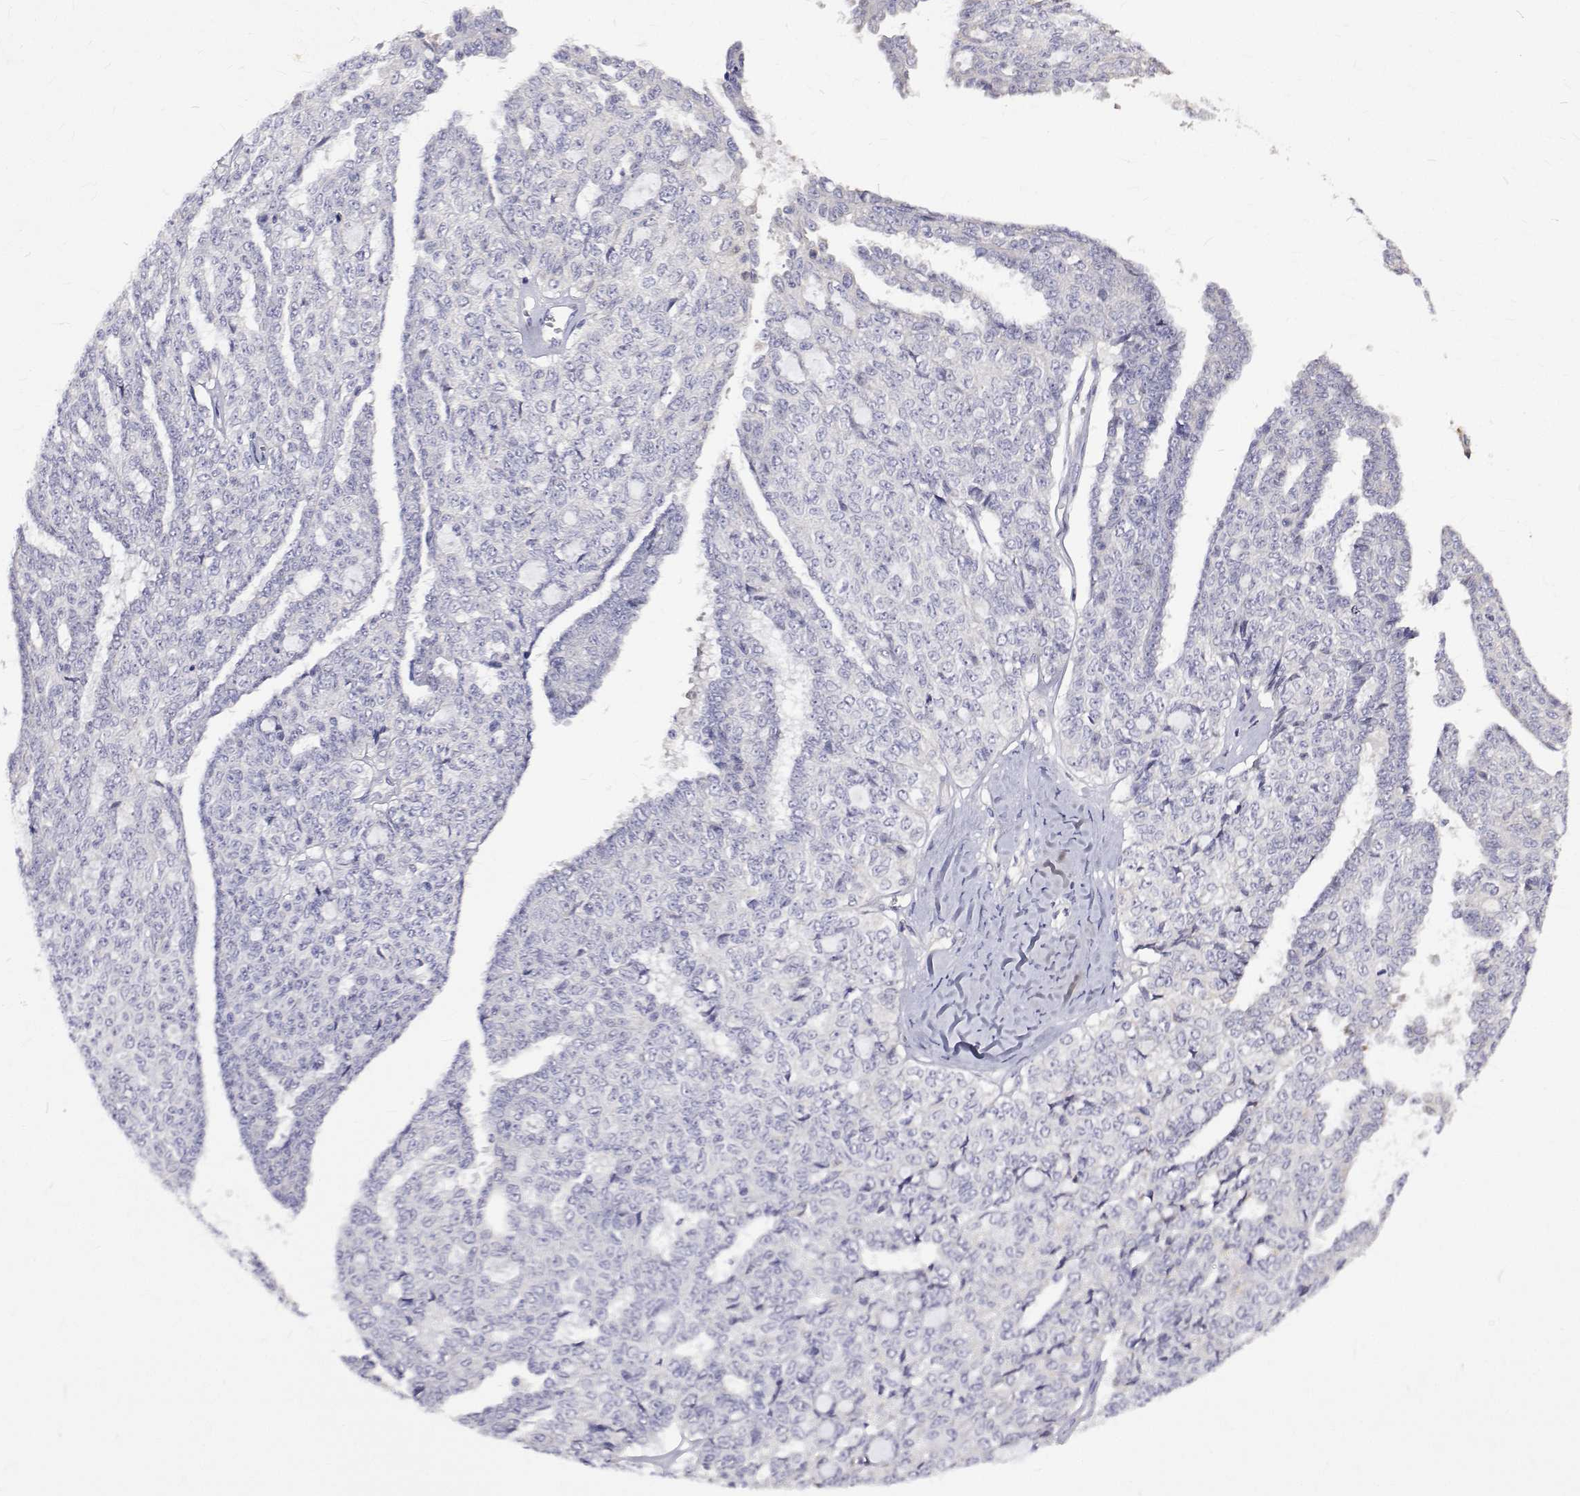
{"staining": {"intensity": "negative", "quantity": "none", "location": "none"}, "tissue": "ovarian cancer", "cell_type": "Tumor cells", "image_type": "cancer", "snomed": [{"axis": "morphology", "description": "Cystadenocarcinoma, serous, NOS"}, {"axis": "topography", "description": "Ovary"}], "caption": "IHC micrograph of neoplastic tissue: ovarian cancer (serous cystadenocarcinoma) stained with DAB (3,3'-diaminobenzidine) exhibits no significant protein expression in tumor cells.", "gene": "PADI1", "patient": {"sex": "female", "age": 71}}